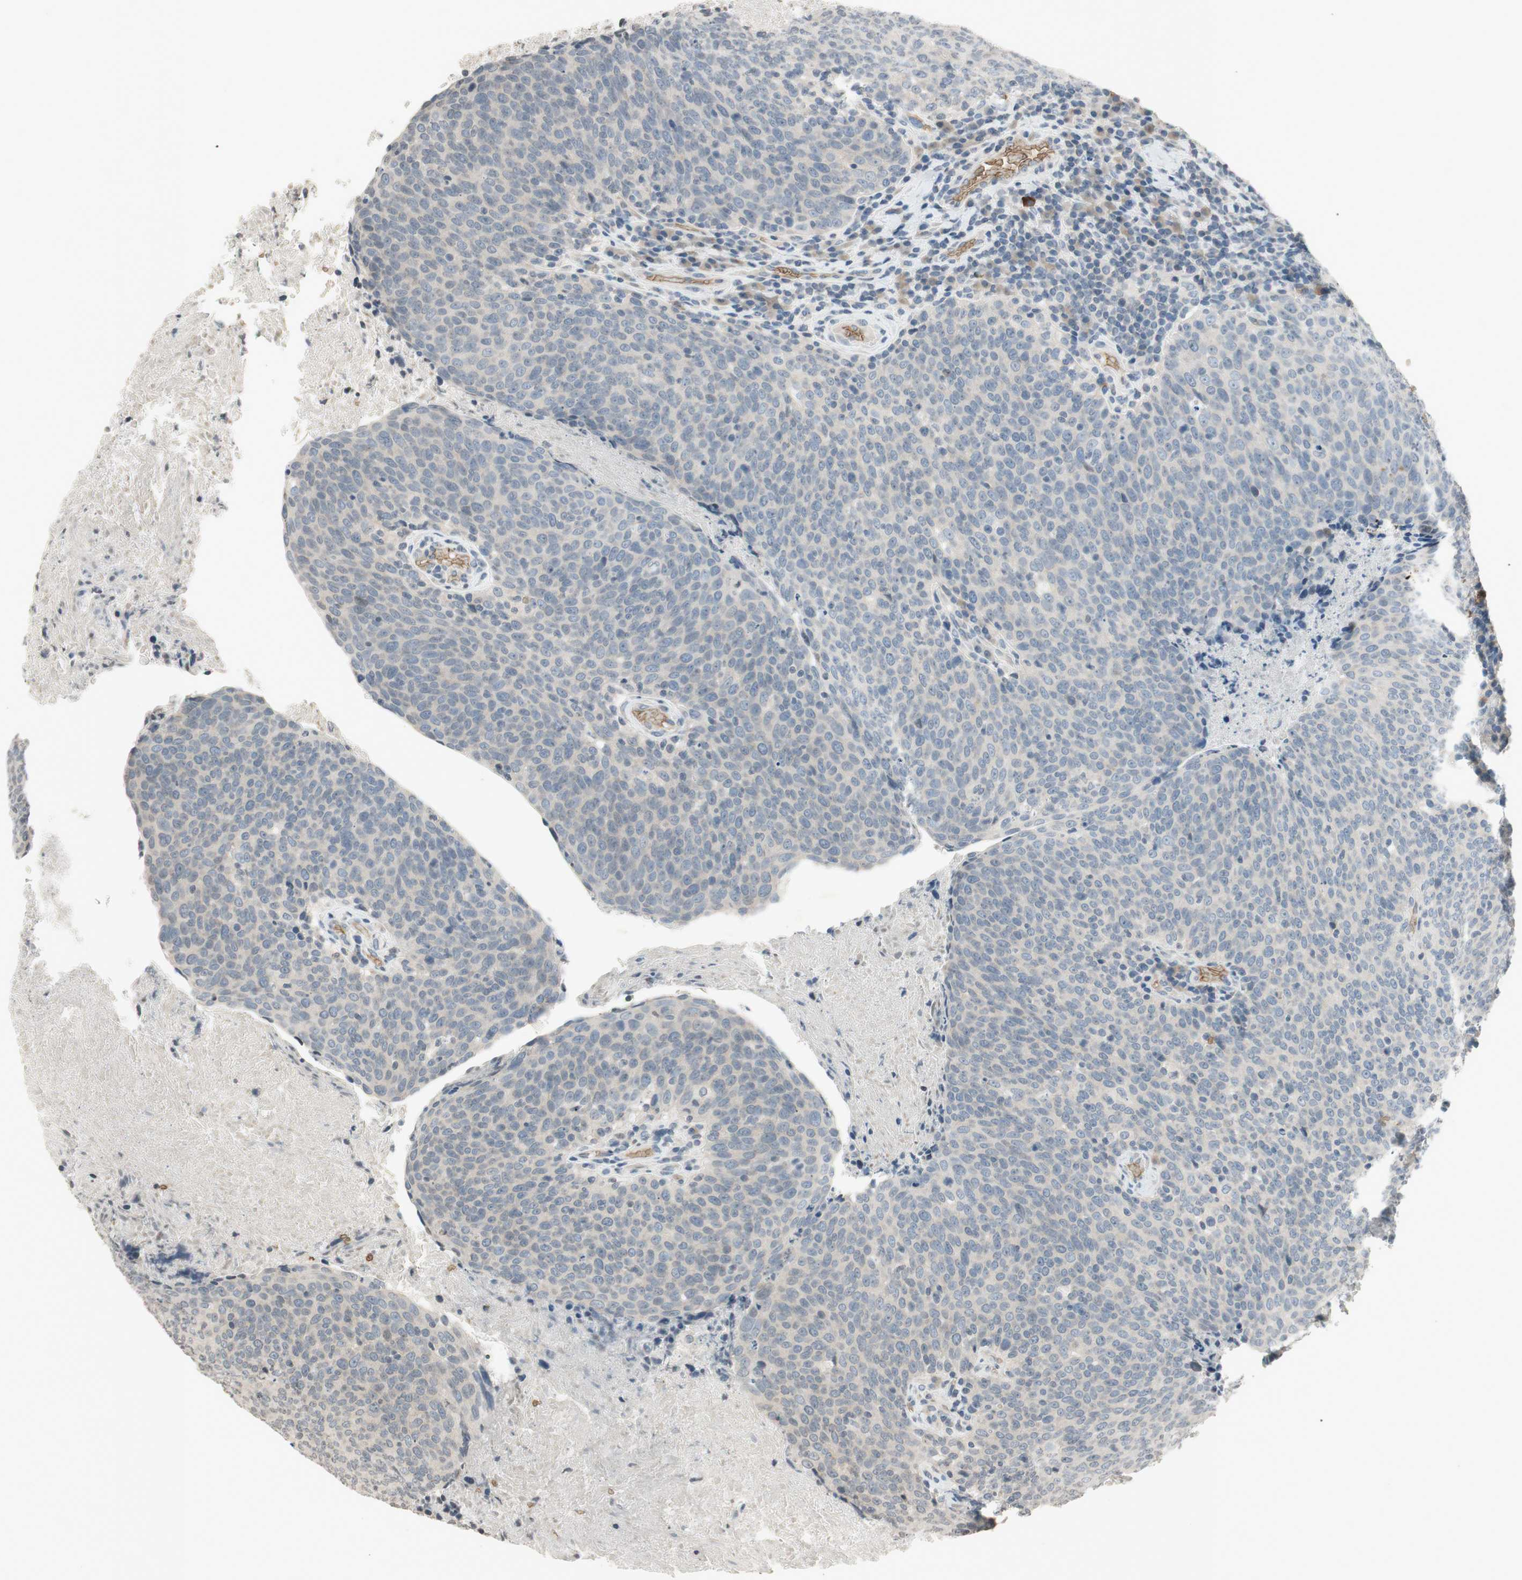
{"staining": {"intensity": "moderate", "quantity": "<25%", "location": "cytoplasmic/membranous"}, "tissue": "head and neck cancer", "cell_type": "Tumor cells", "image_type": "cancer", "snomed": [{"axis": "morphology", "description": "Squamous cell carcinoma, NOS"}, {"axis": "morphology", "description": "Squamous cell carcinoma, metastatic, NOS"}, {"axis": "topography", "description": "Lymph node"}, {"axis": "topography", "description": "Head-Neck"}], "caption": "Immunohistochemical staining of human head and neck cancer shows low levels of moderate cytoplasmic/membranous positivity in about <25% of tumor cells.", "gene": "GYPC", "patient": {"sex": "male", "age": 62}}